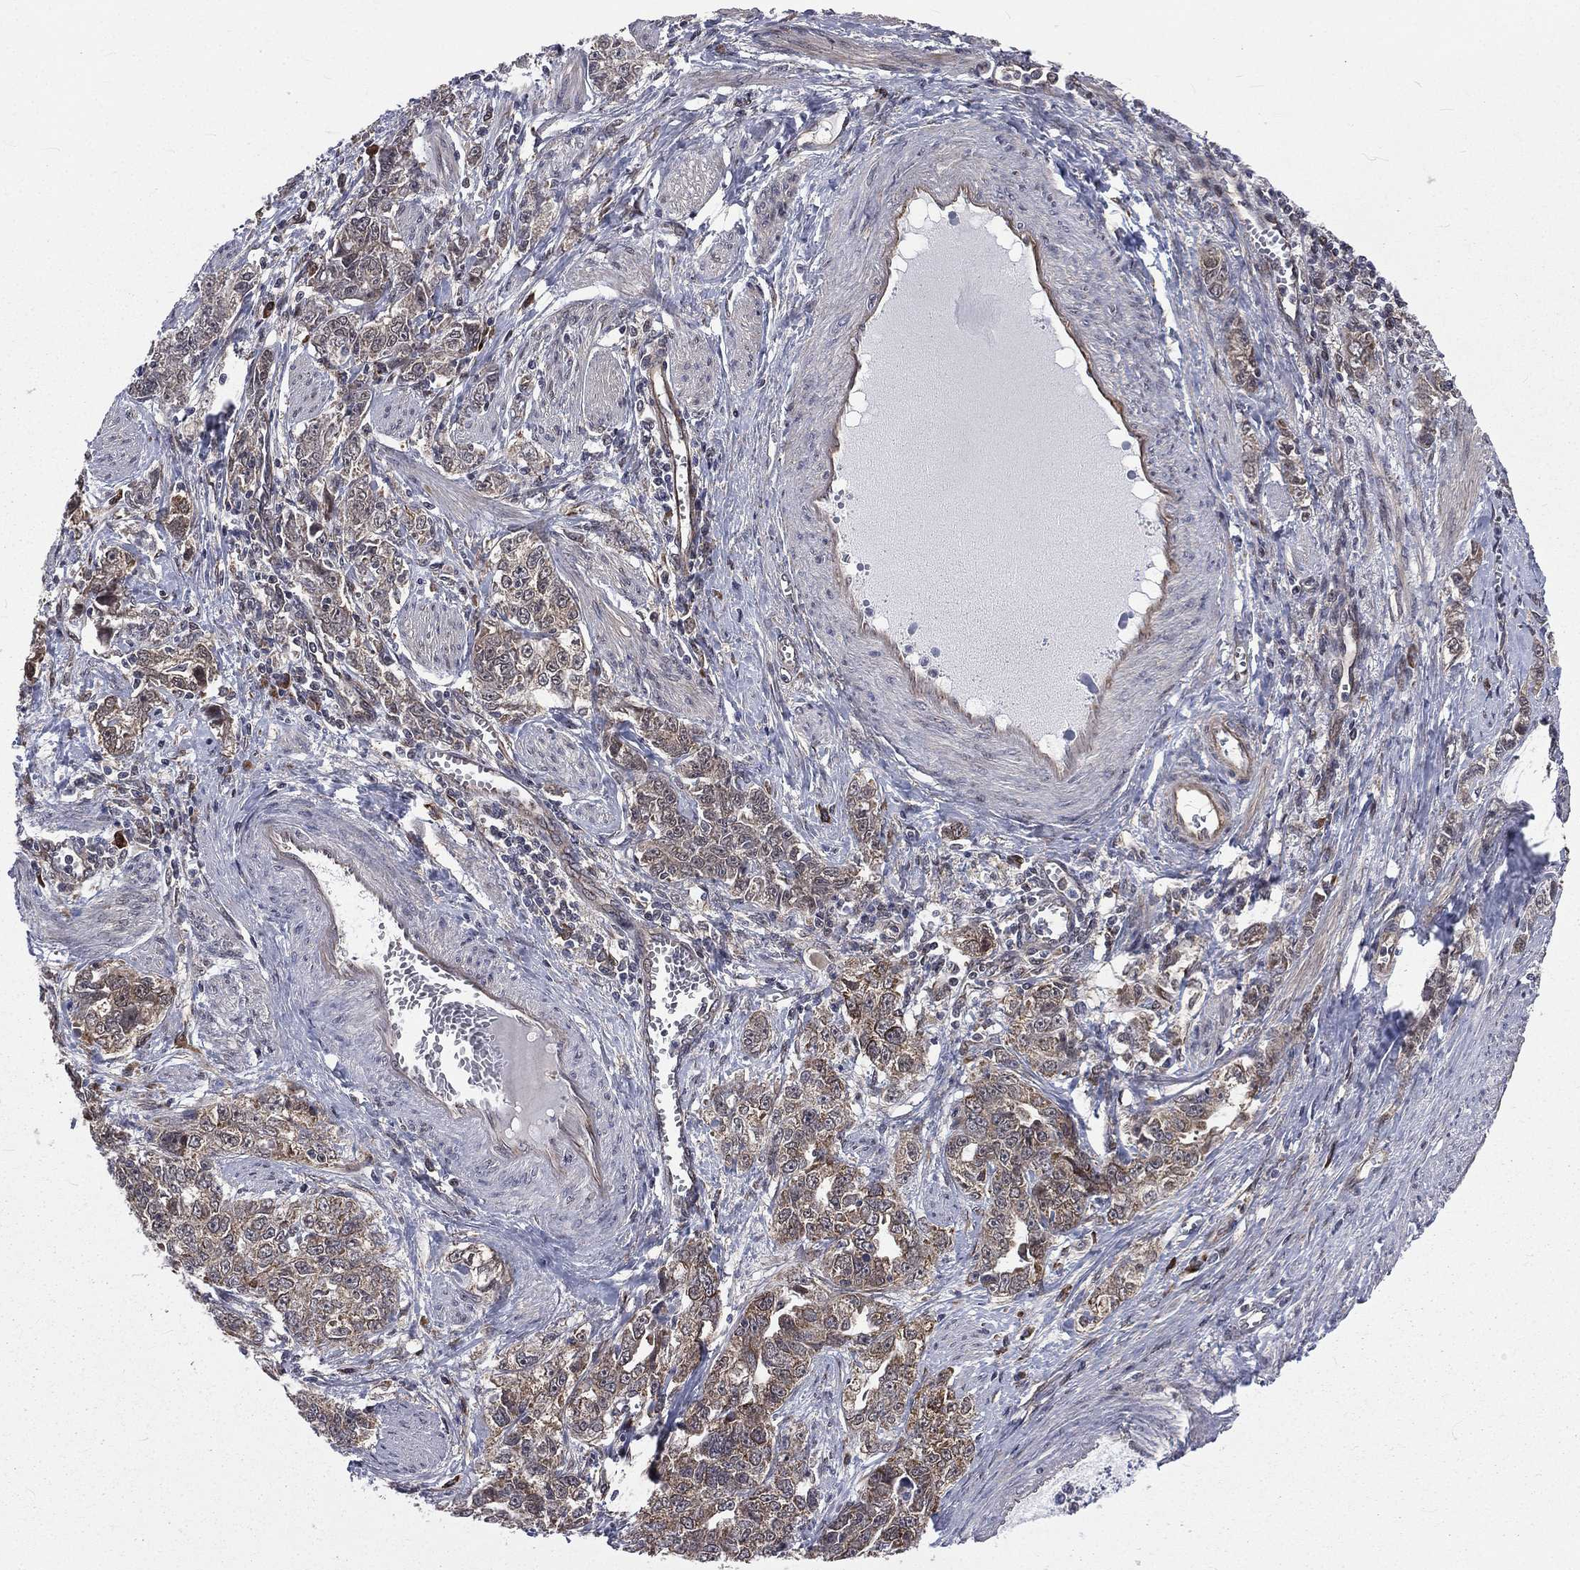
{"staining": {"intensity": "weak", "quantity": "25%-75%", "location": "cytoplasmic/membranous"}, "tissue": "ovarian cancer", "cell_type": "Tumor cells", "image_type": "cancer", "snomed": [{"axis": "morphology", "description": "Cystadenocarcinoma, serous, NOS"}, {"axis": "topography", "description": "Ovary"}], "caption": "The image exhibits staining of ovarian serous cystadenocarcinoma, revealing weak cytoplasmic/membranous protein staining (brown color) within tumor cells.", "gene": "ARL3", "patient": {"sex": "female", "age": 51}}